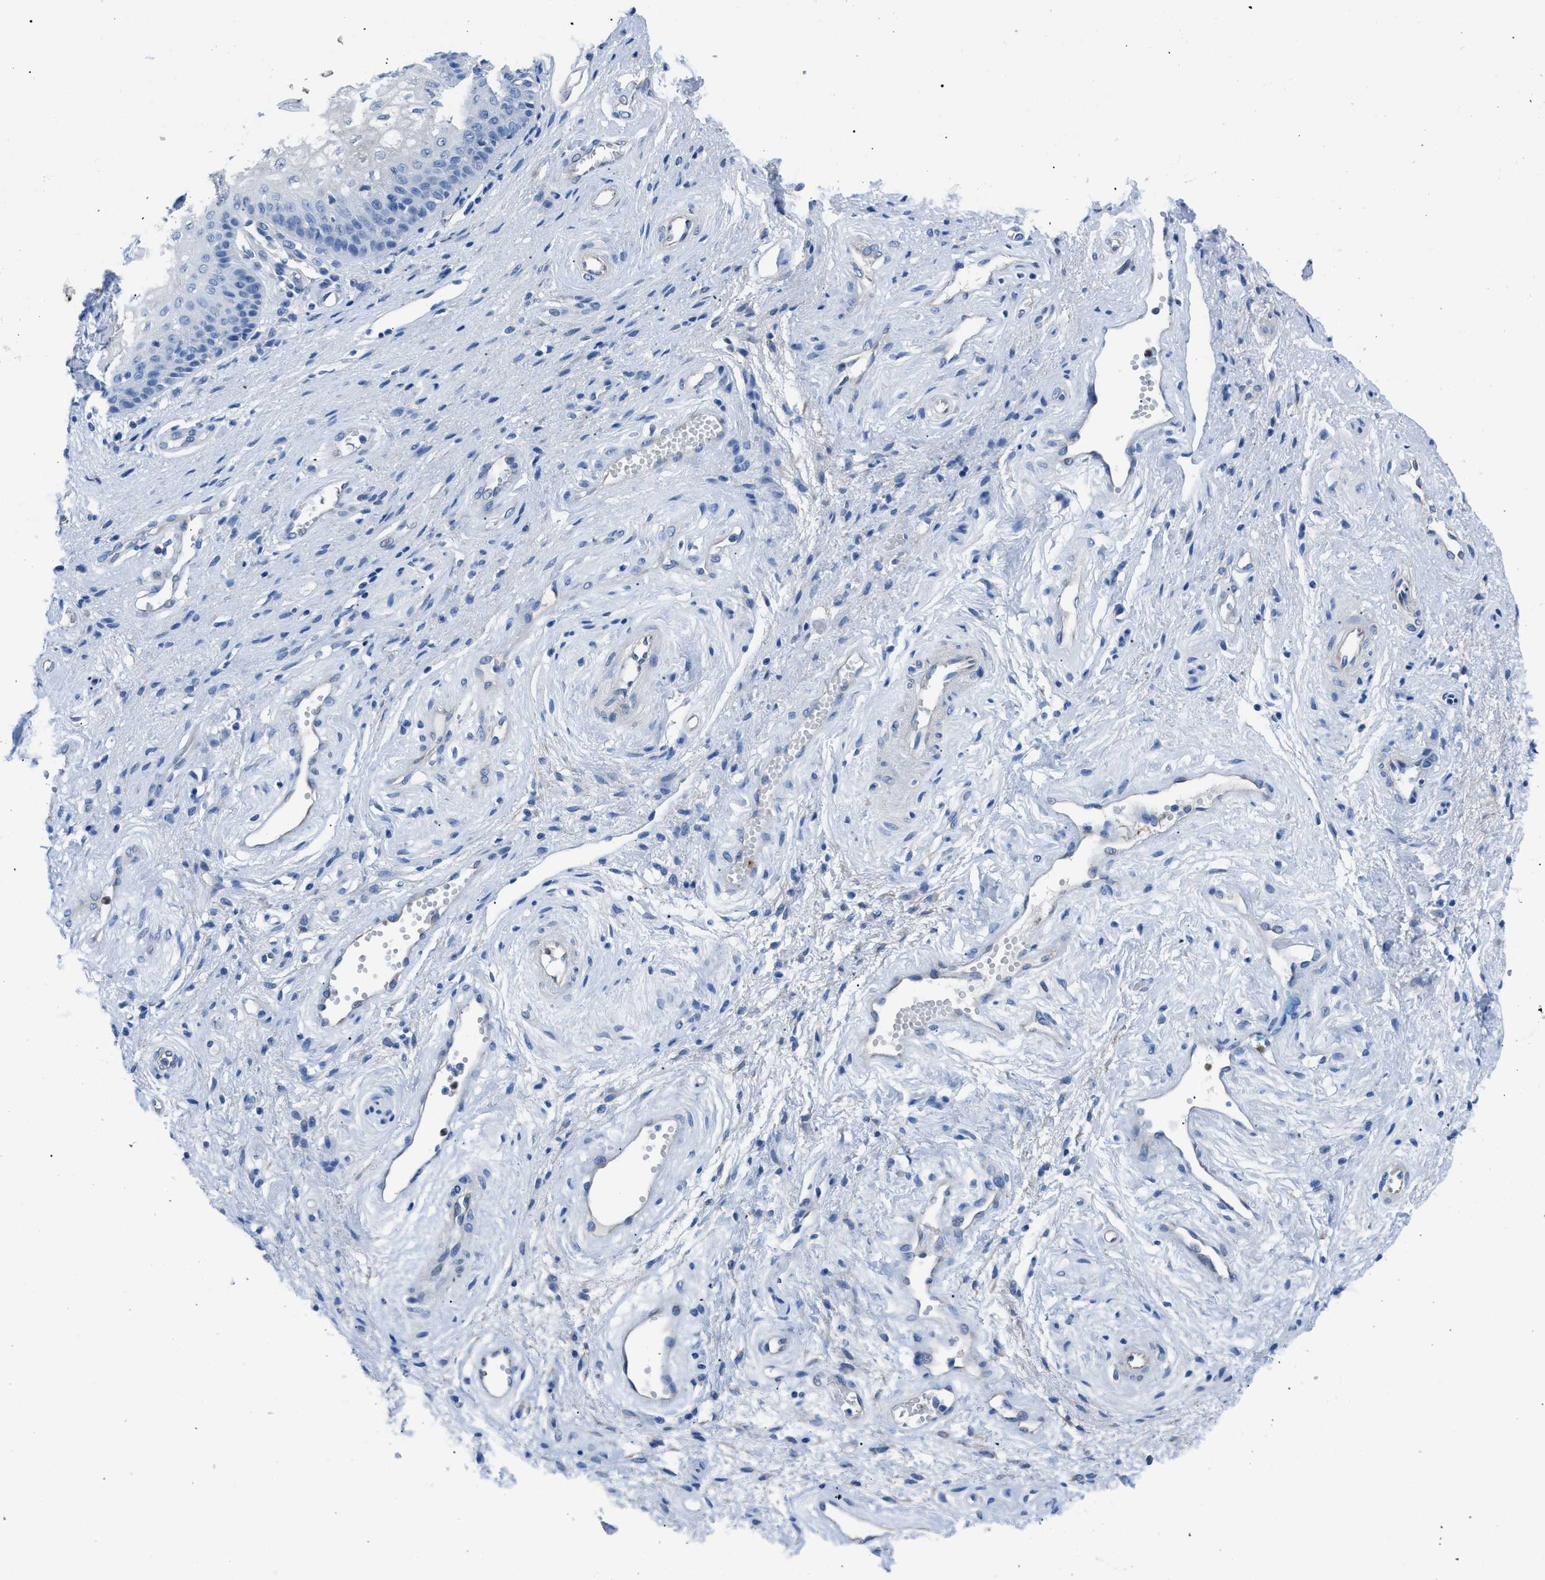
{"staining": {"intensity": "negative", "quantity": "none", "location": "none"}, "tissue": "vagina", "cell_type": "Squamous epithelial cells", "image_type": "normal", "snomed": [{"axis": "morphology", "description": "Normal tissue, NOS"}, {"axis": "topography", "description": "Vagina"}], "caption": "Squamous epithelial cells show no significant protein positivity in unremarkable vagina. The staining is performed using DAB (3,3'-diaminobenzidine) brown chromogen with nuclei counter-stained in using hematoxylin.", "gene": "ITPR1", "patient": {"sex": "female", "age": 34}}